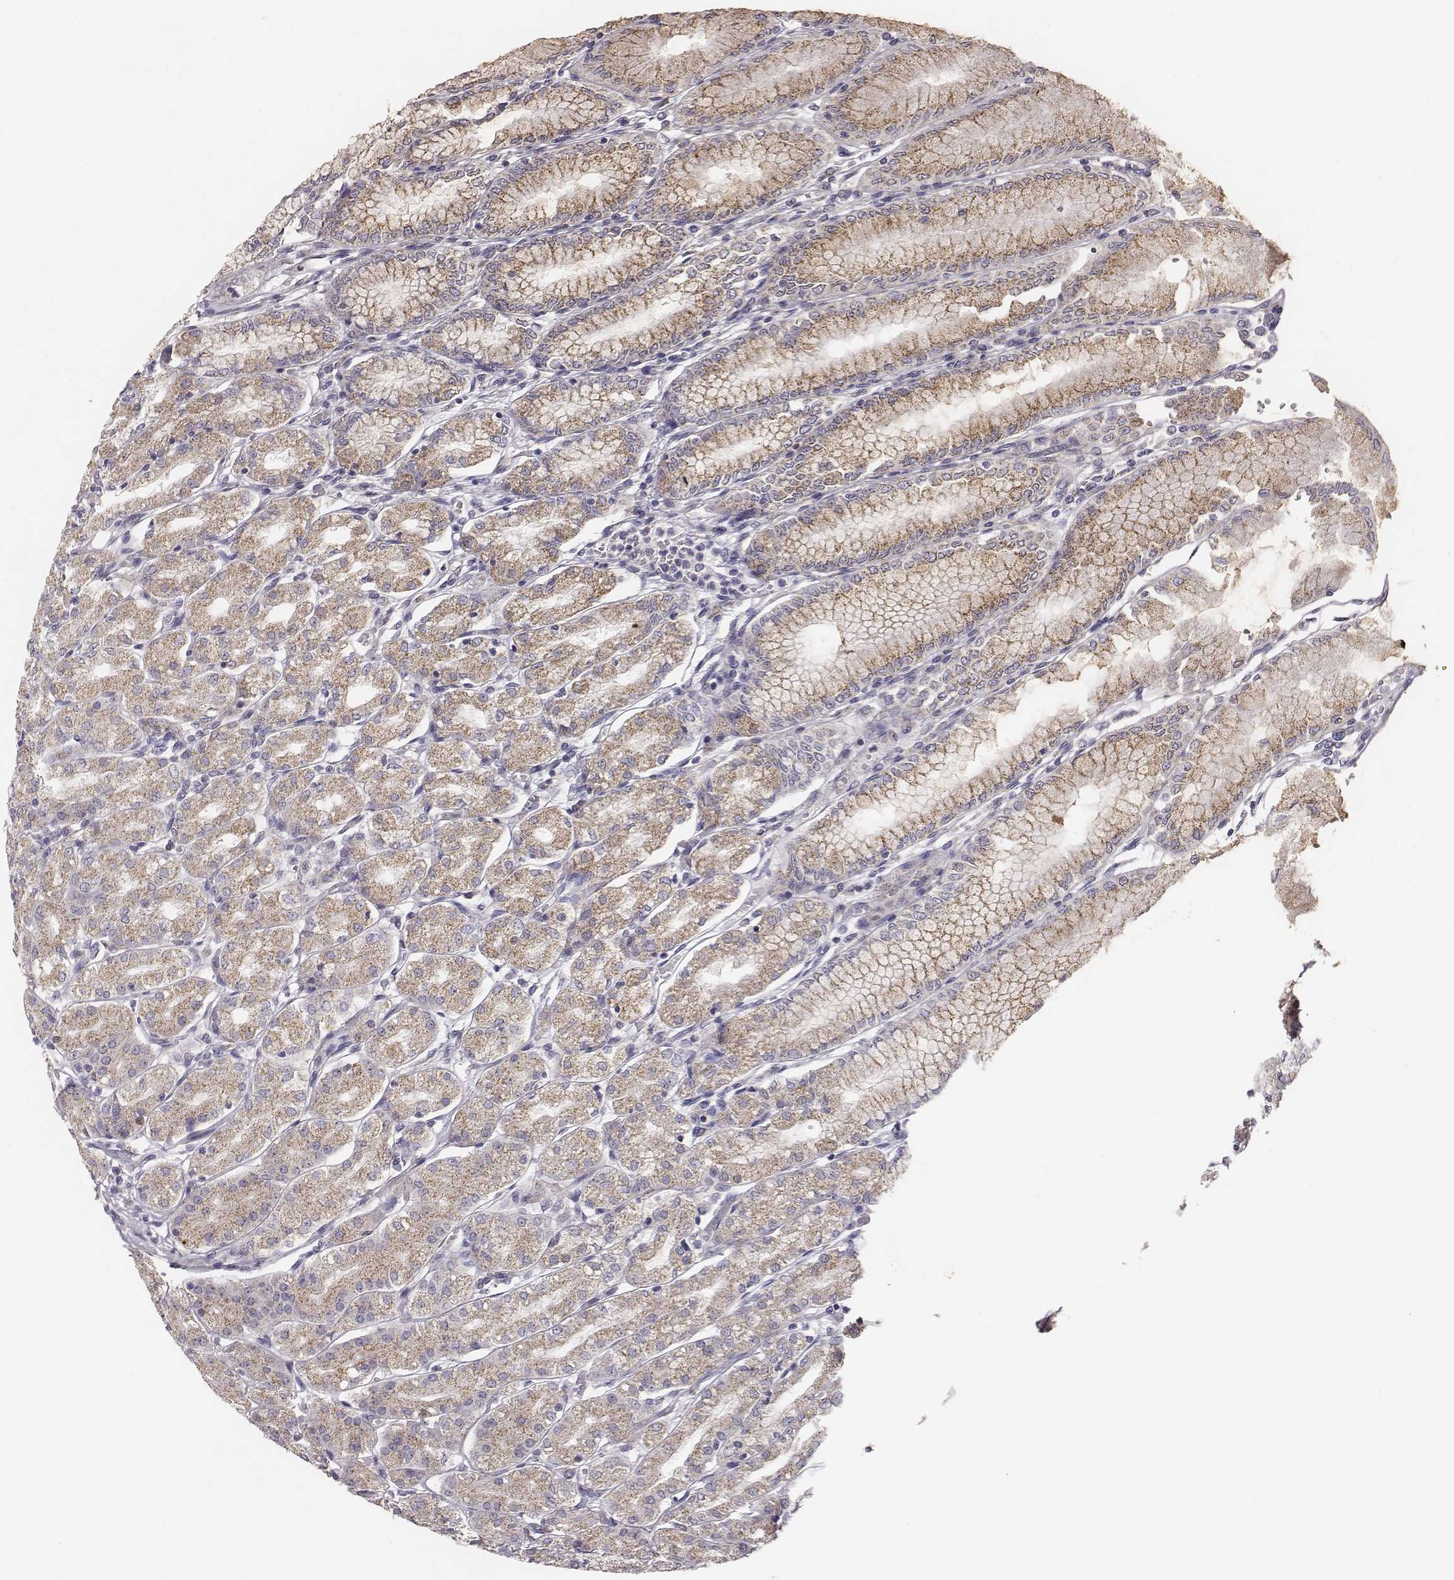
{"staining": {"intensity": "moderate", "quantity": ">75%", "location": "cytoplasmic/membranous"}, "tissue": "stomach", "cell_type": "Glandular cells", "image_type": "normal", "snomed": [{"axis": "morphology", "description": "Normal tissue, NOS"}, {"axis": "topography", "description": "Skeletal muscle"}, {"axis": "topography", "description": "Stomach"}], "caption": "Stomach stained with immunohistochemistry exhibits moderate cytoplasmic/membranous staining in approximately >75% of glandular cells.", "gene": "ABCD3", "patient": {"sex": "female", "age": 57}}